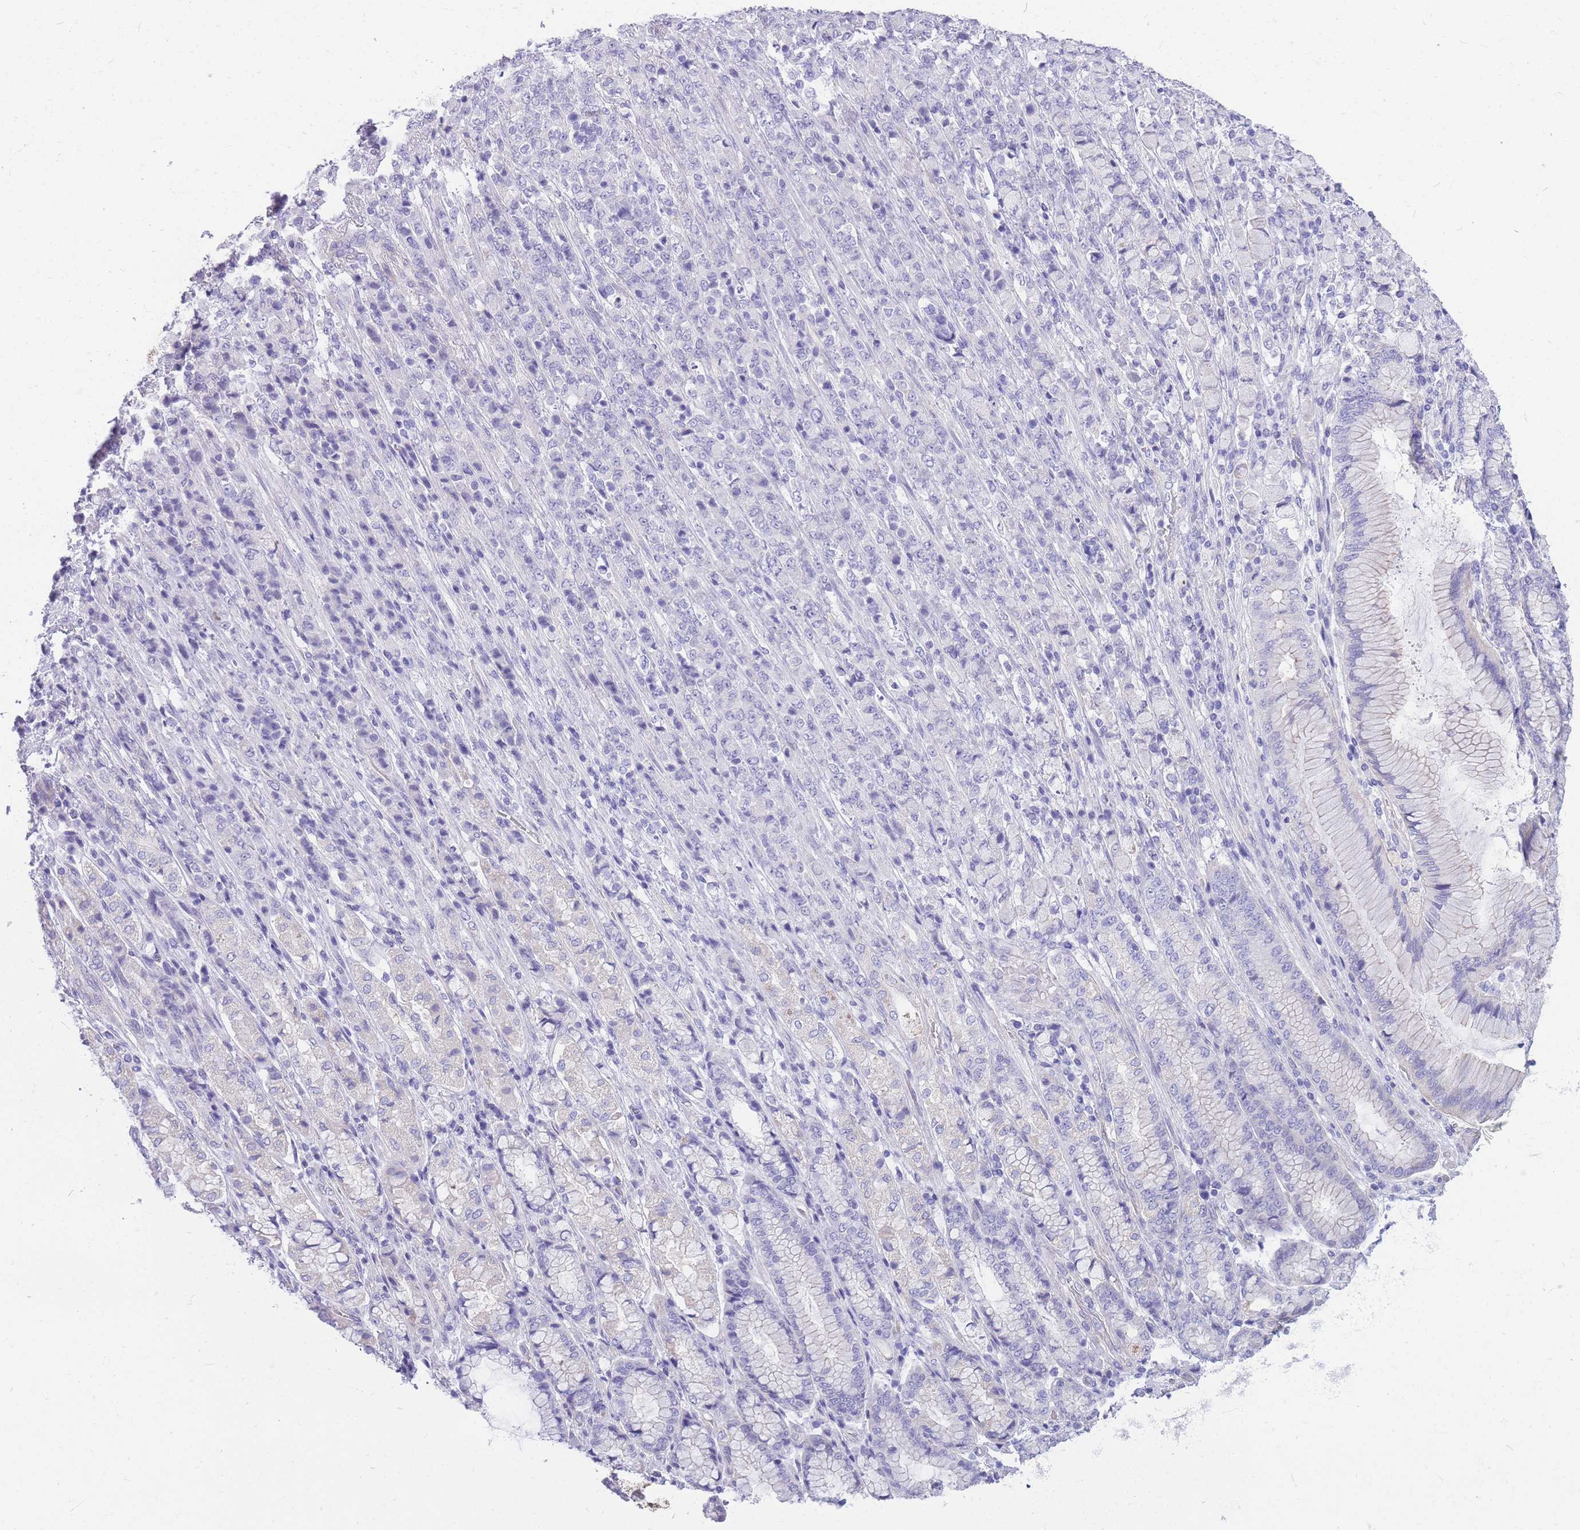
{"staining": {"intensity": "negative", "quantity": "none", "location": "none"}, "tissue": "stomach cancer", "cell_type": "Tumor cells", "image_type": "cancer", "snomed": [{"axis": "morphology", "description": "Adenocarcinoma, NOS"}, {"axis": "topography", "description": "Stomach"}], "caption": "The micrograph reveals no staining of tumor cells in stomach cancer (adenocarcinoma). Brightfield microscopy of IHC stained with DAB (3,3'-diaminobenzidine) (brown) and hematoxylin (blue), captured at high magnification.", "gene": "ZNF311", "patient": {"sex": "female", "age": 79}}